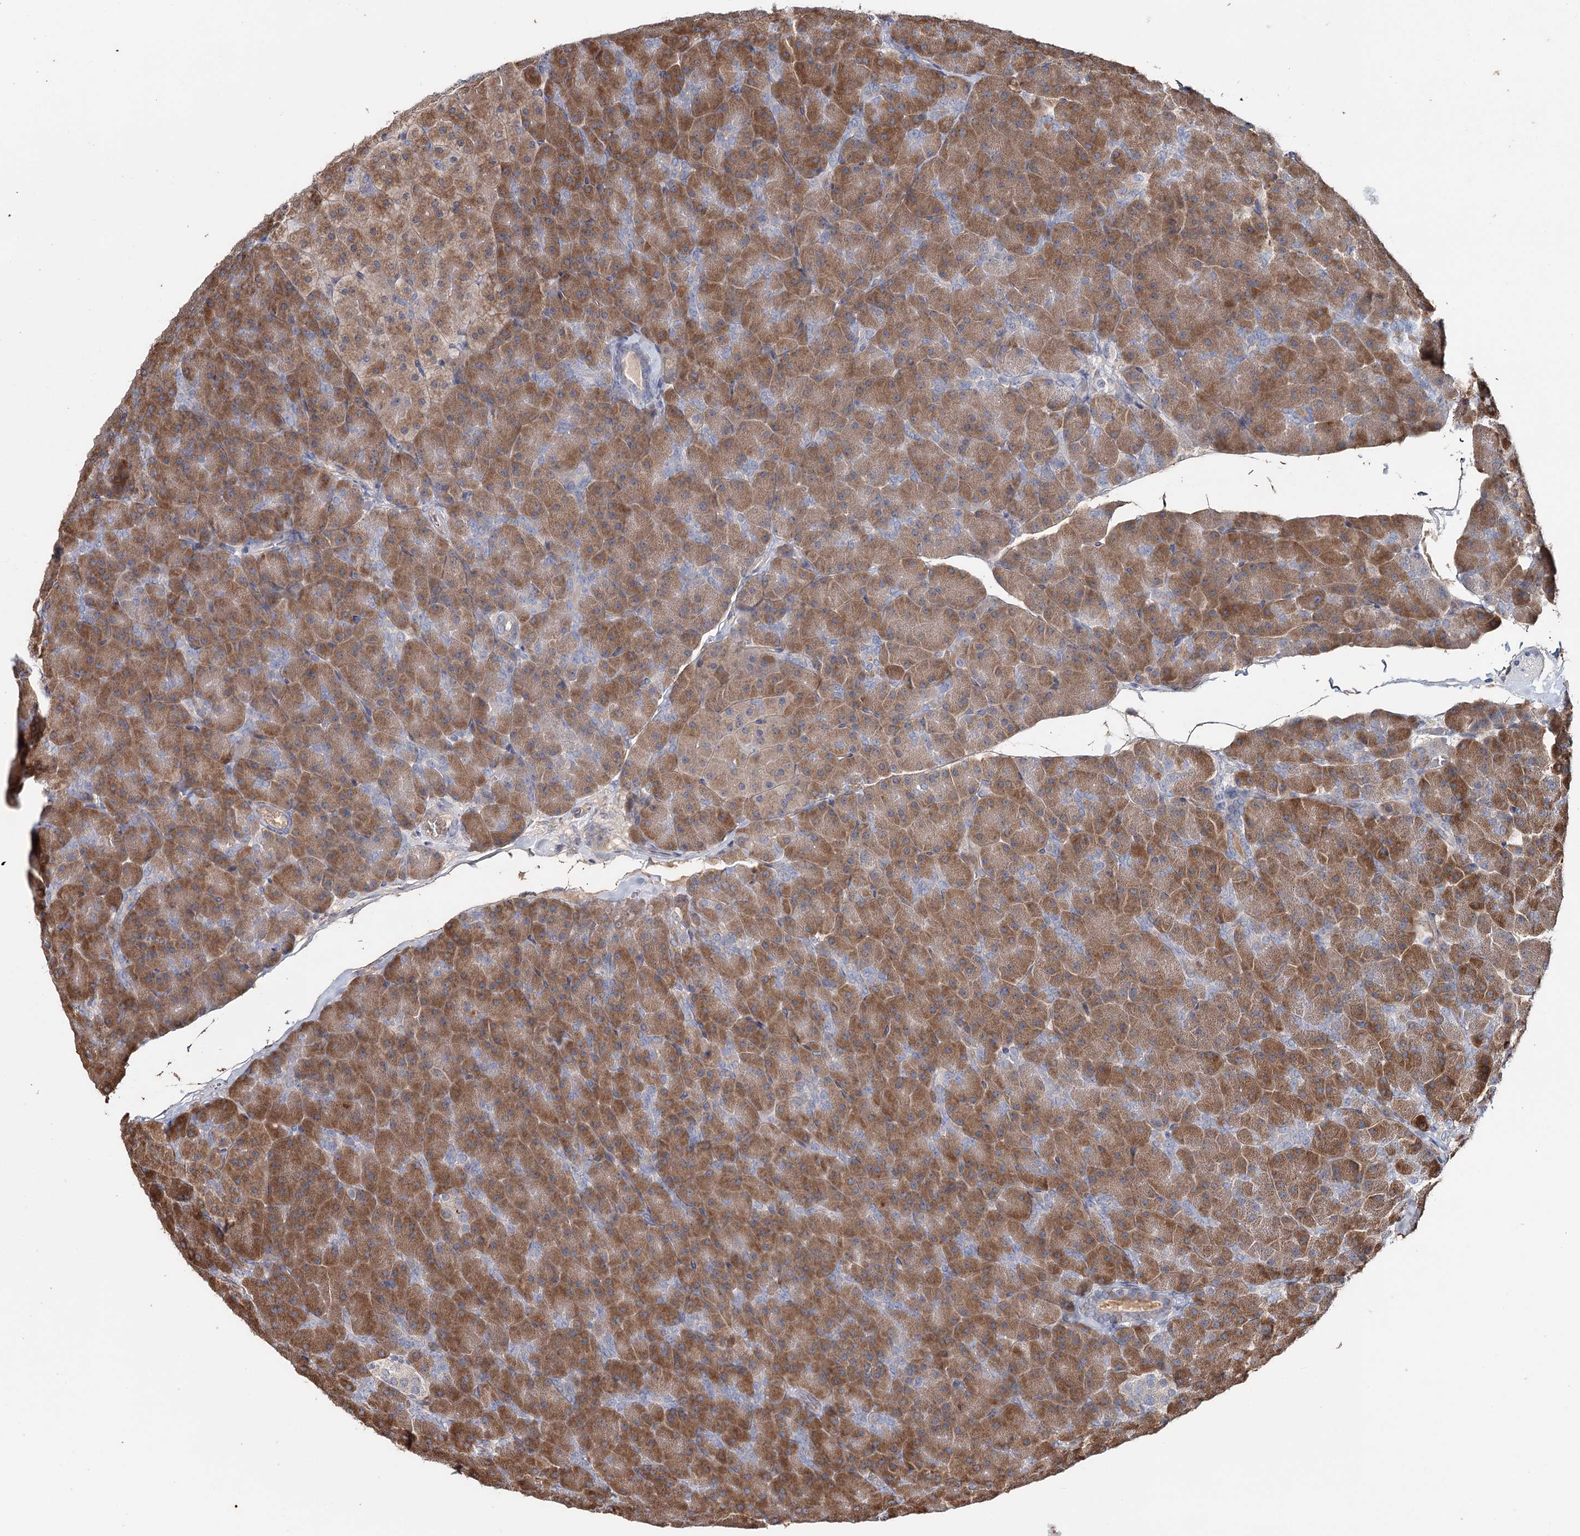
{"staining": {"intensity": "strong", "quantity": ">75%", "location": "cytoplasmic/membranous"}, "tissue": "pancreas", "cell_type": "Exocrine glandular cells", "image_type": "normal", "snomed": [{"axis": "morphology", "description": "Normal tissue, NOS"}, {"axis": "topography", "description": "Pancreas"}], "caption": "DAB immunohistochemical staining of benign human pancreas demonstrates strong cytoplasmic/membranous protein staining in approximately >75% of exocrine glandular cells.", "gene": "SYVN1", "patient": {"sex": "male", "age": 36}}